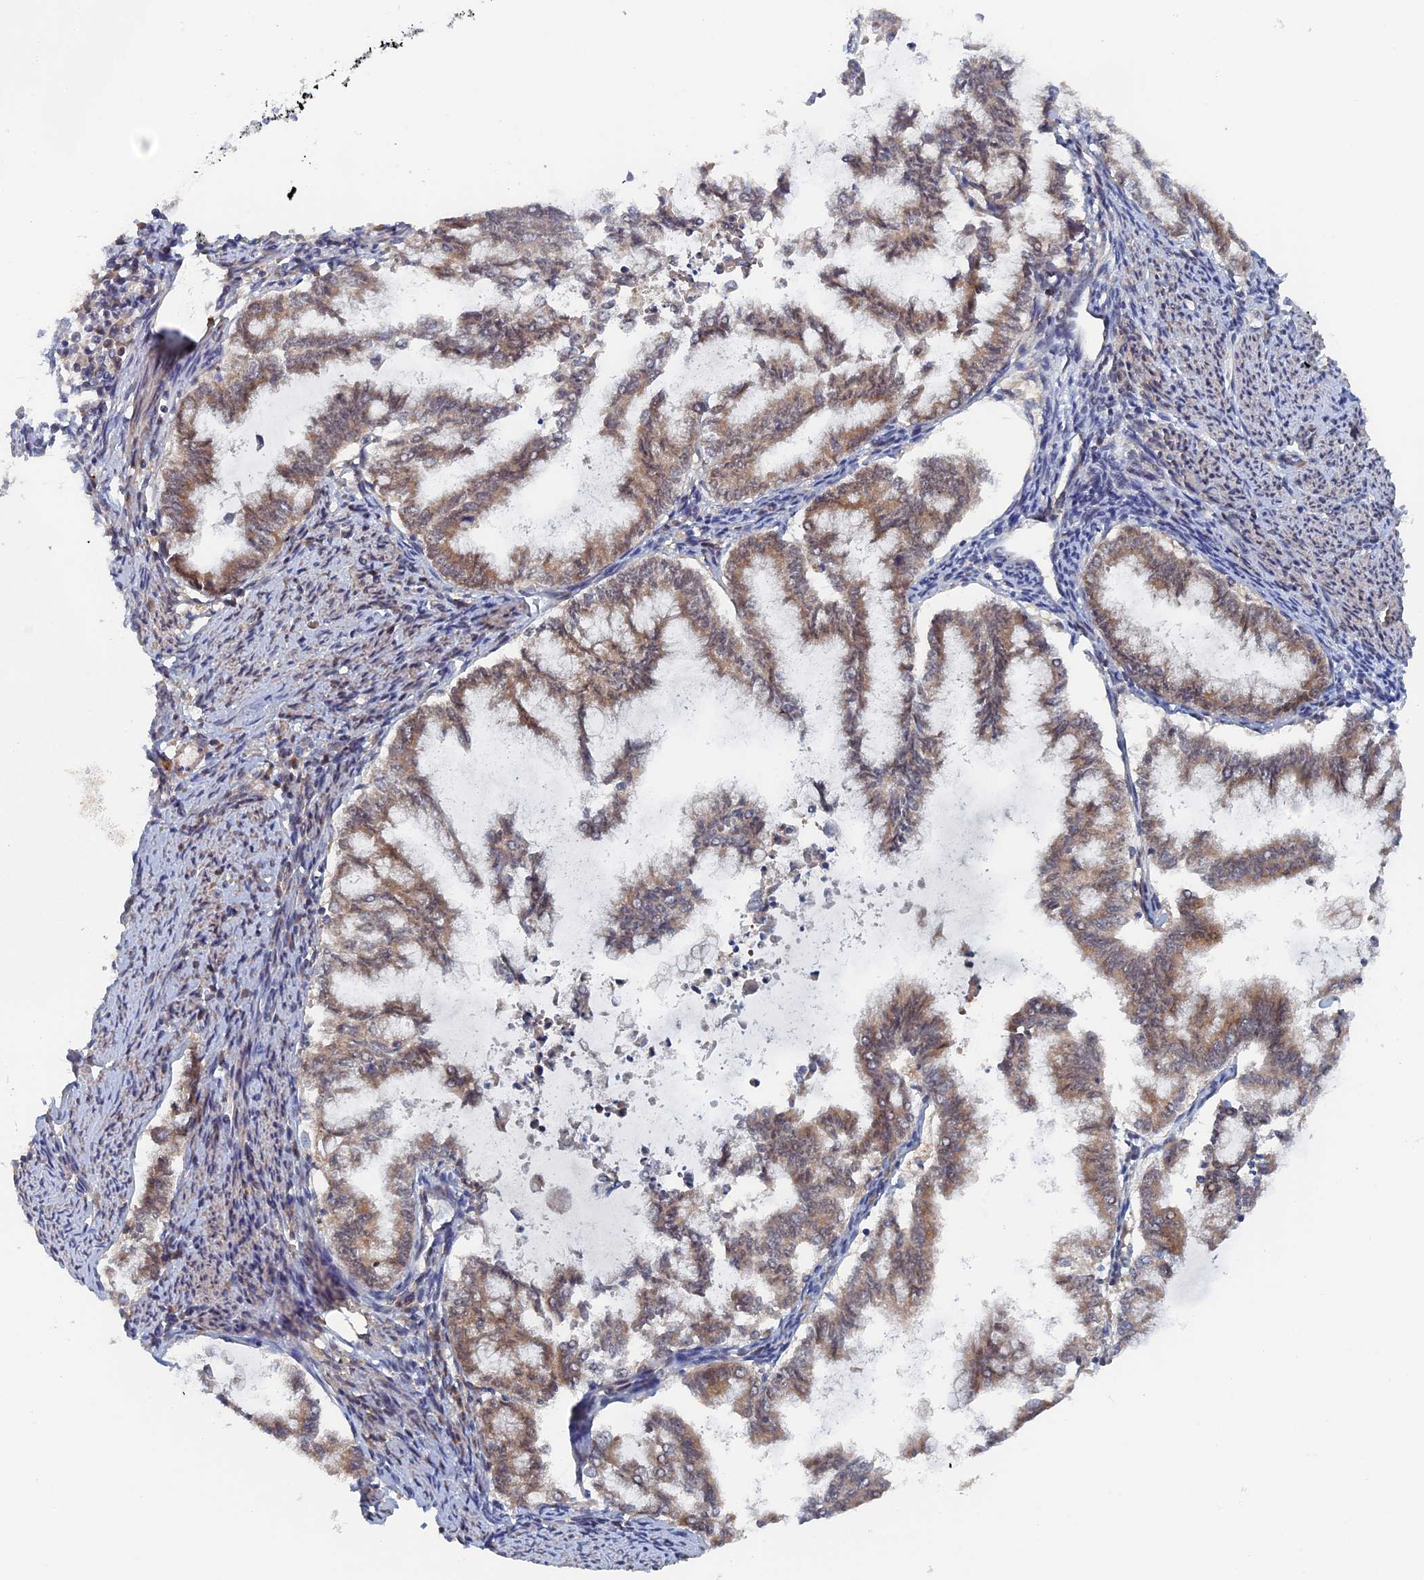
{"staining": {"intensity": "weak", "quantity": "25%-75%", "location": "cytoplasmic/membranous"}, "tissue": "endometrial cancer", "cell_type": "Tumor cells", "image_type": "cancer", "snomed": [{"axis": "morphology", "description": "Adenocarcinoma, NOS"}, {"axis": "topography", "description": "Endometrium"}], "caption": "Adenocarcinoma (endometrial) stained with a protein marker reveals weak staining in tumor cells.", "gene": "ELOVL6", "patient": {"sex": "female", "age": 79}}